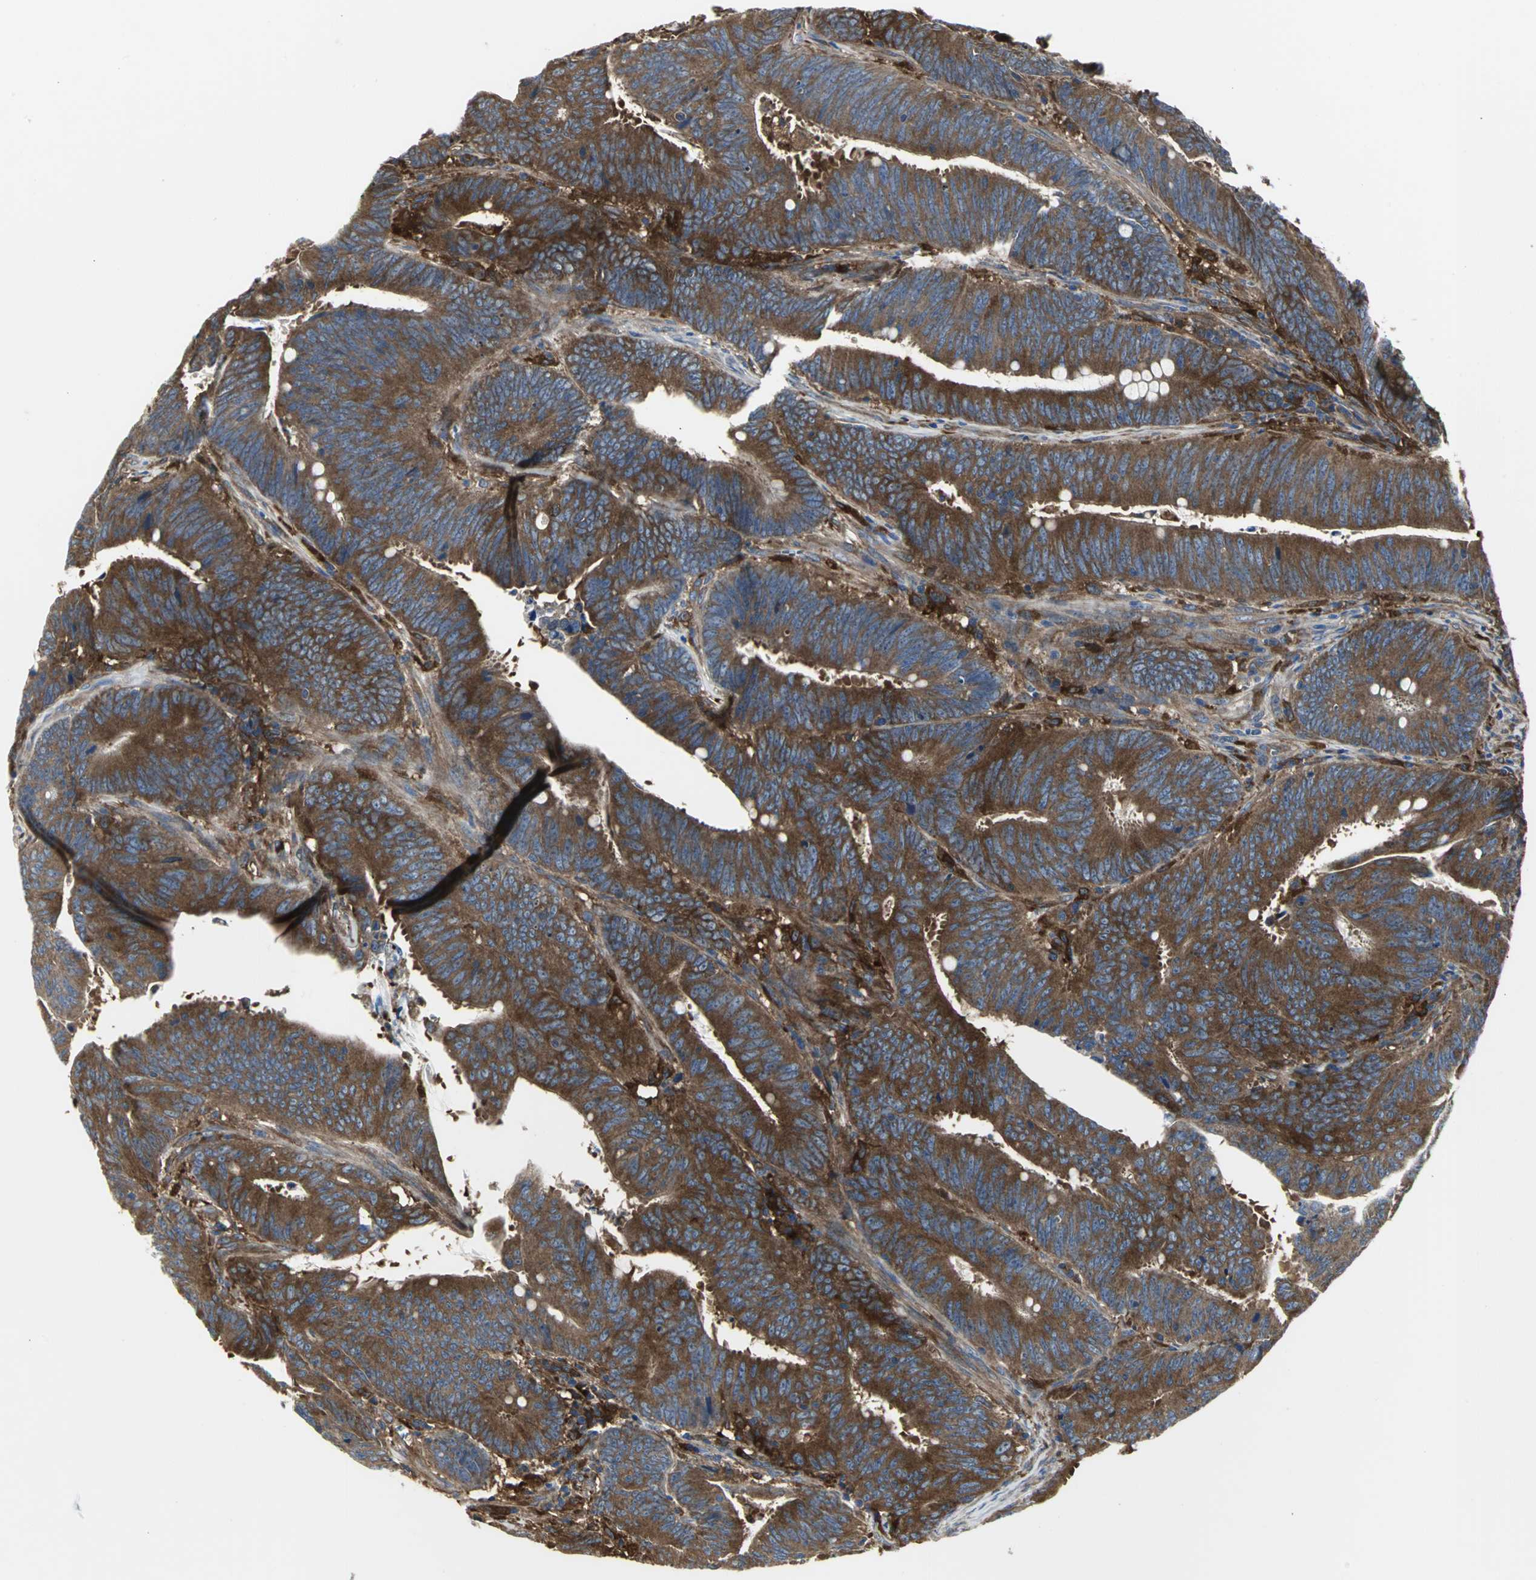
{"staining": {"intensity": "strong", "quantity": ">75%", "location": "cytoplasmic/membranous"}, "tissue": "colorectal cancer", "cell_type": "Tumor cells", "image_type": "cancer", "snomed": [{"axis": "morphology", "description": "Adenocarcinoma, NOS"}, {"axis": "topography", "description": "Colon"}], "caption": "Immunohistochemical staining of human colorectal cancer (adenocarcinoma) displays high levels of strong cytoplasmic/membranous expression in approximately >75% of tumor cells.", "gene": "CHRNB1", "patient": {"sex": "male", "age": 45}}